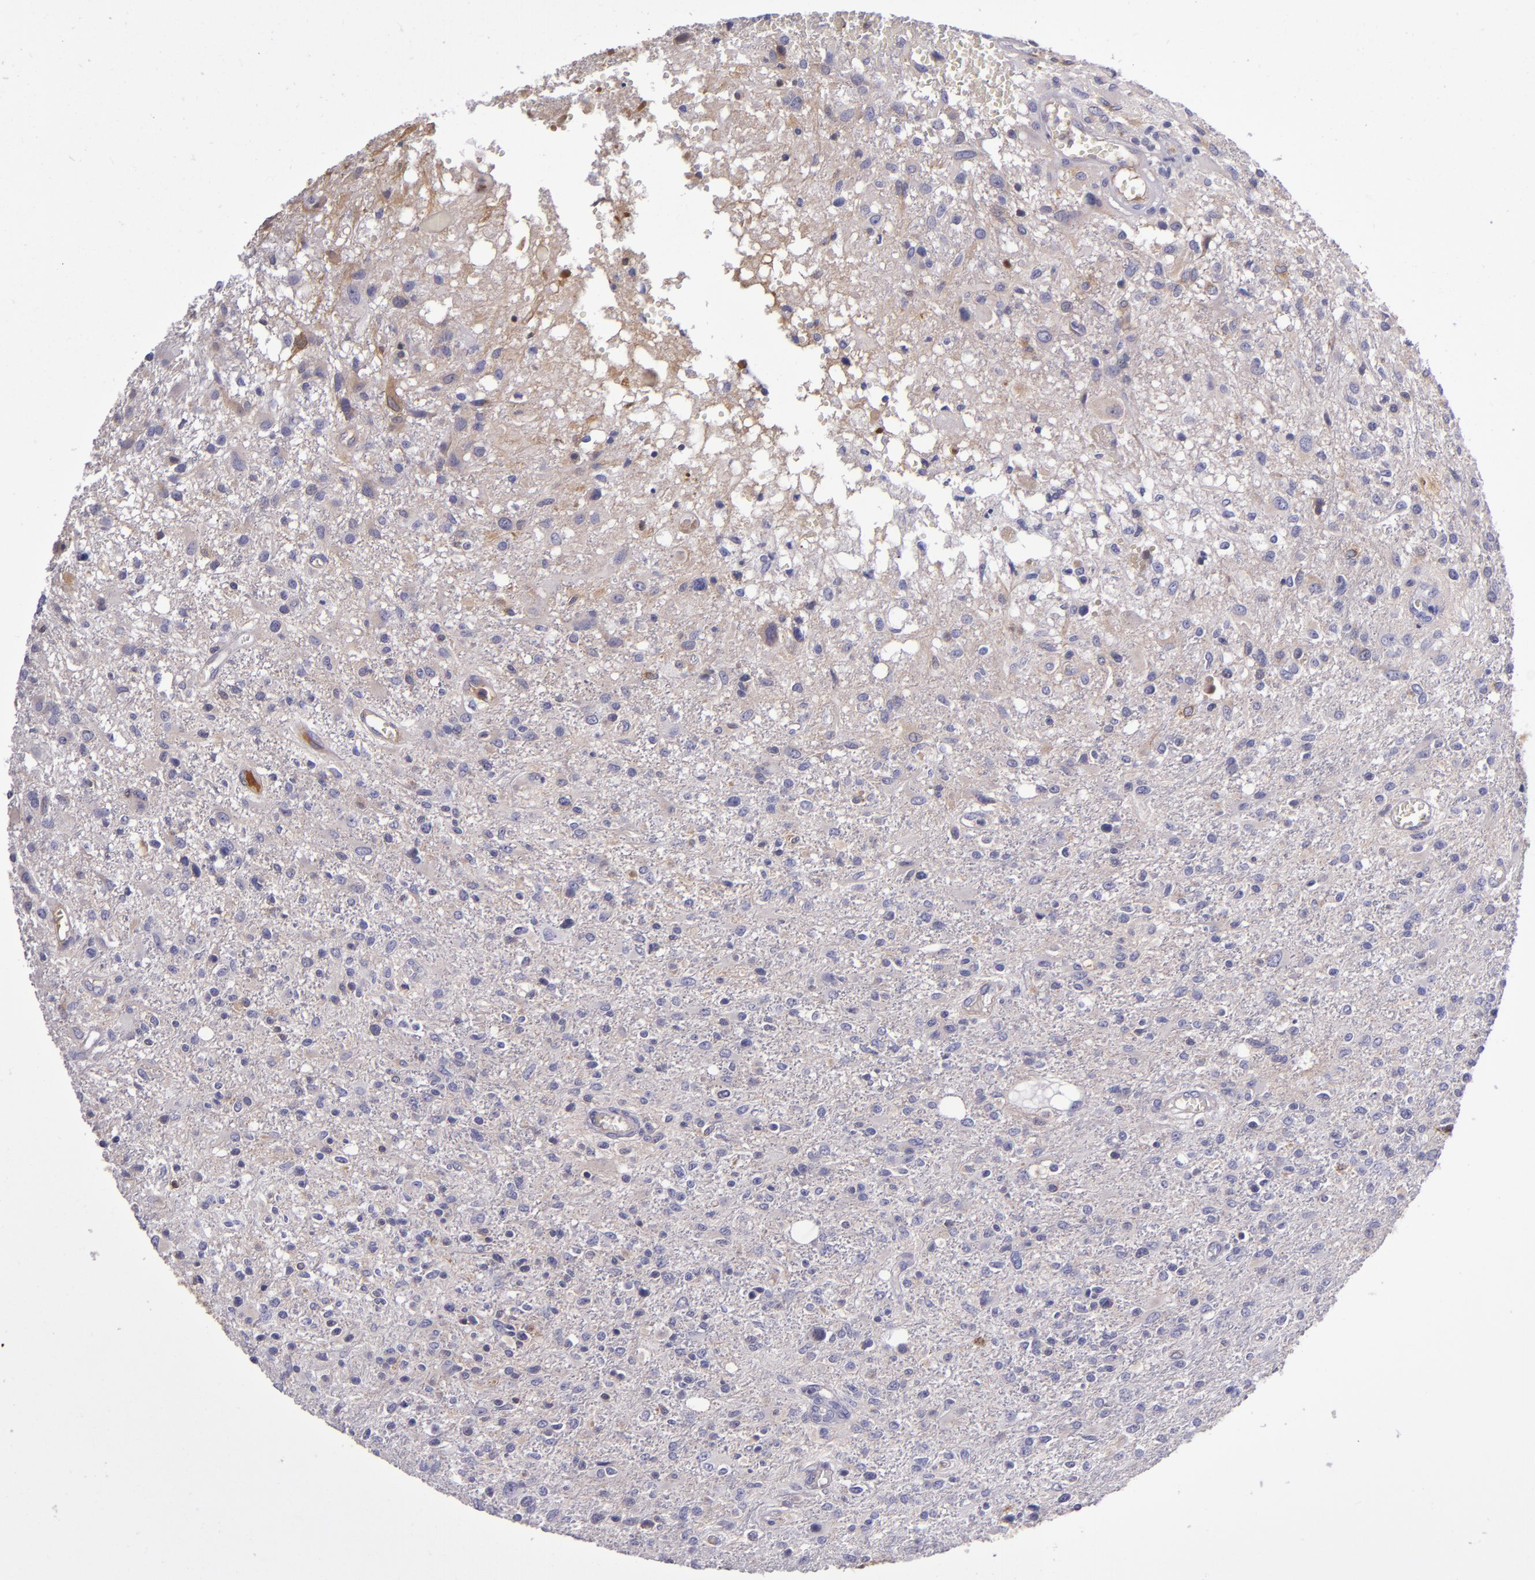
{"staining": {"intensity": "weak", "quantity": "<25%", "location": "cytoplasmic/membranous"}, "tissue": "glioma", "cell_type": "Tumor cells", "image_type": "cancer", "snomed": [{"axis": "morphology", "description": "Glioma, malignant, High grade"}, {"axis": "topography", "description": "Cerebral cortex"}], "caption": "This is a micrograph of immunohistochemistry (IHC) staining of malignant glioma (high-grade), which shows no staining in tumor cells.", "gene": "CLEC3B", "patient": {"sex": "male", "age": 76}}